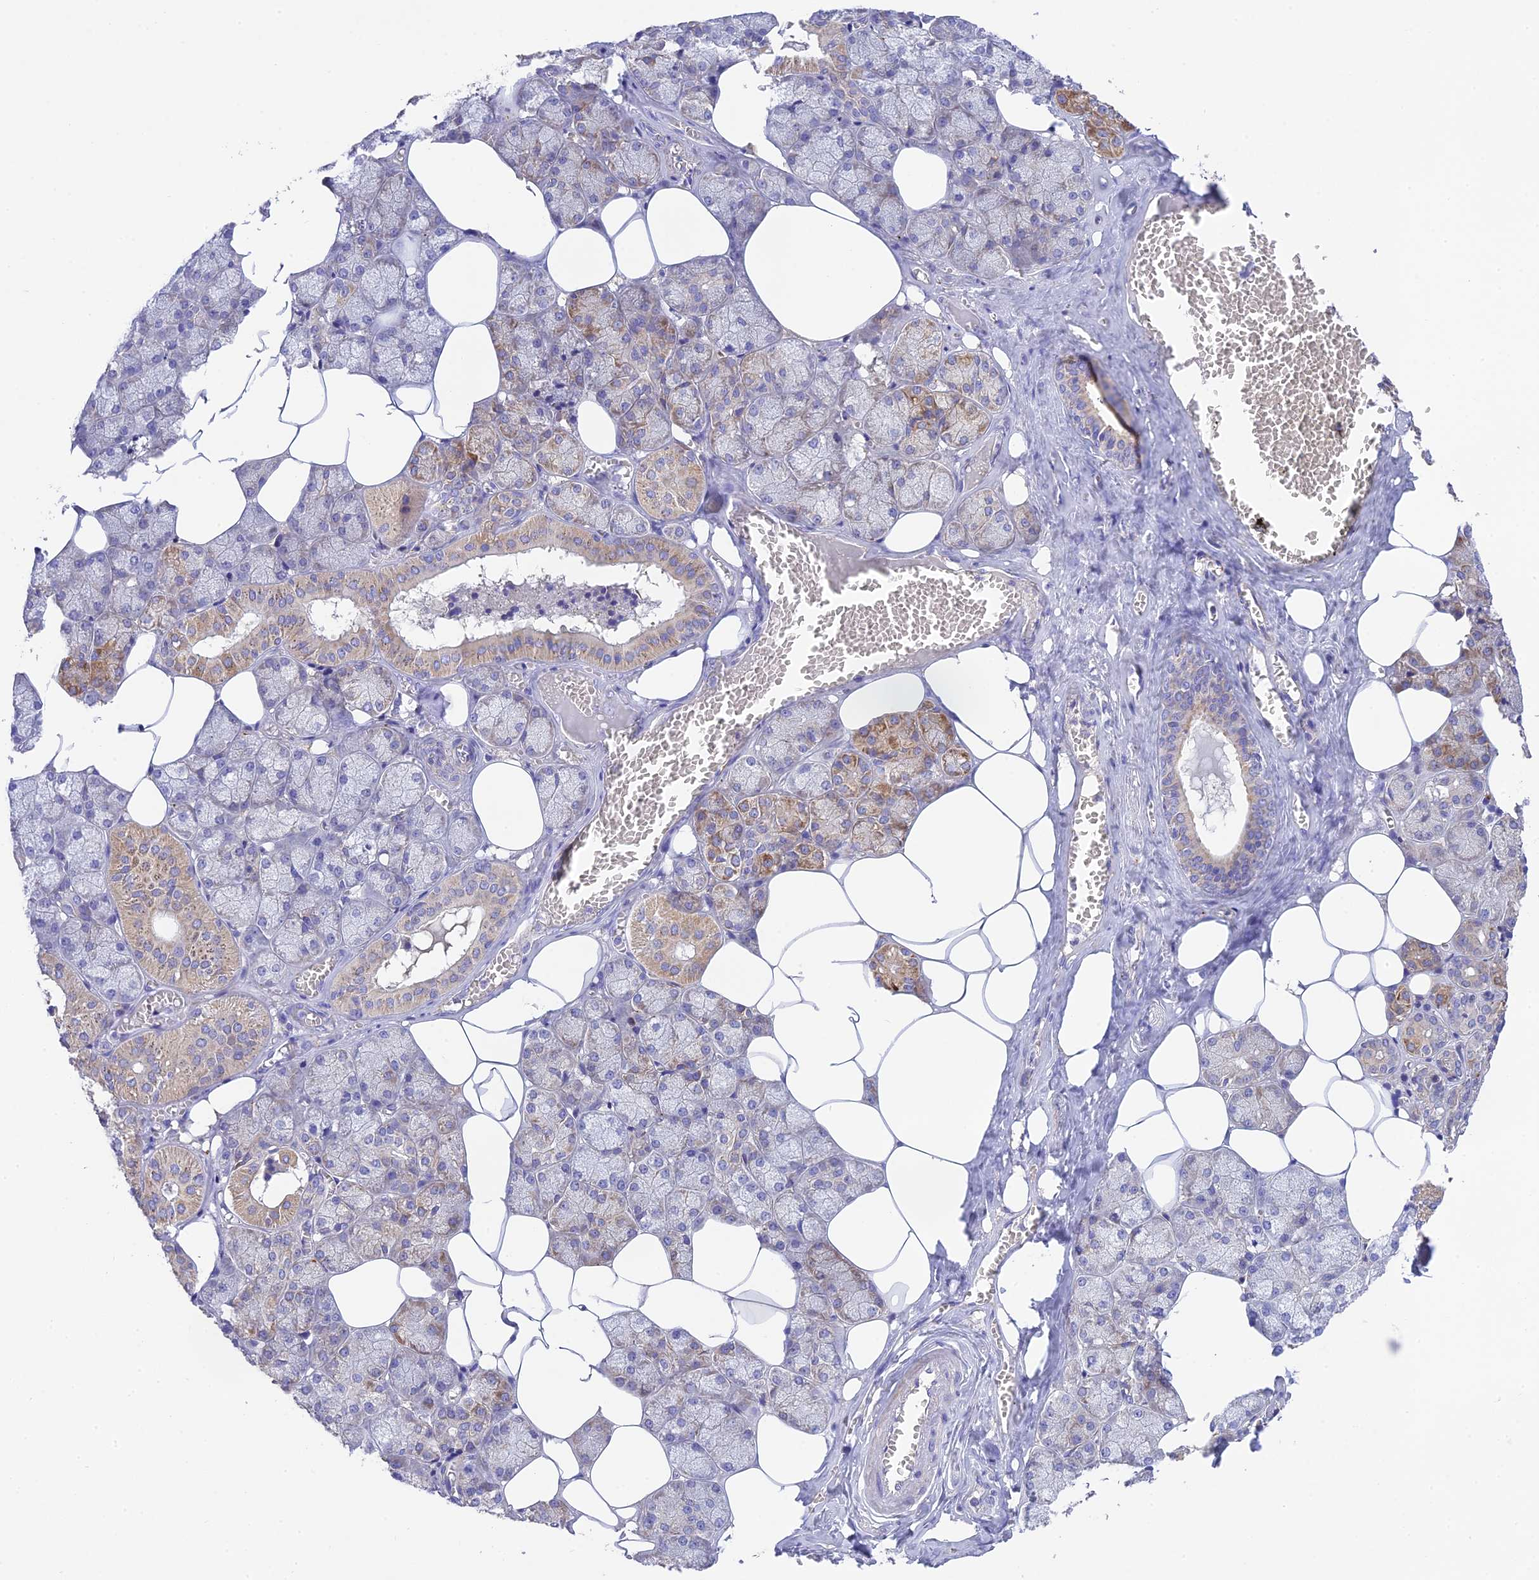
{"staining": {"intensity": "moderate", "quantity": "<25%", "location": "cytoplasmic/membranous"}, "tissue": "salivary gland", "cell_type": "Glandular cells", "image_type": "normal", "snomed": [{"axis": "morphology", "description": "Normal tissue, NOS"}, {"axis": "topography", "description": "Salivary gland"}], "caption": "Protein expression by immunohistochemistry (IHC) demonstrates moderate cytoplasmic/membranous positivity in approximately <25% of glandular cells in unremarkable salivary gland. The staining is performed using DAB brown chromogen to label protein expression. The nuclei are counter-stained blue using hematoxylin.", "gene": "HSD17B2", "patient": {"sex": "male", "age": 62}}